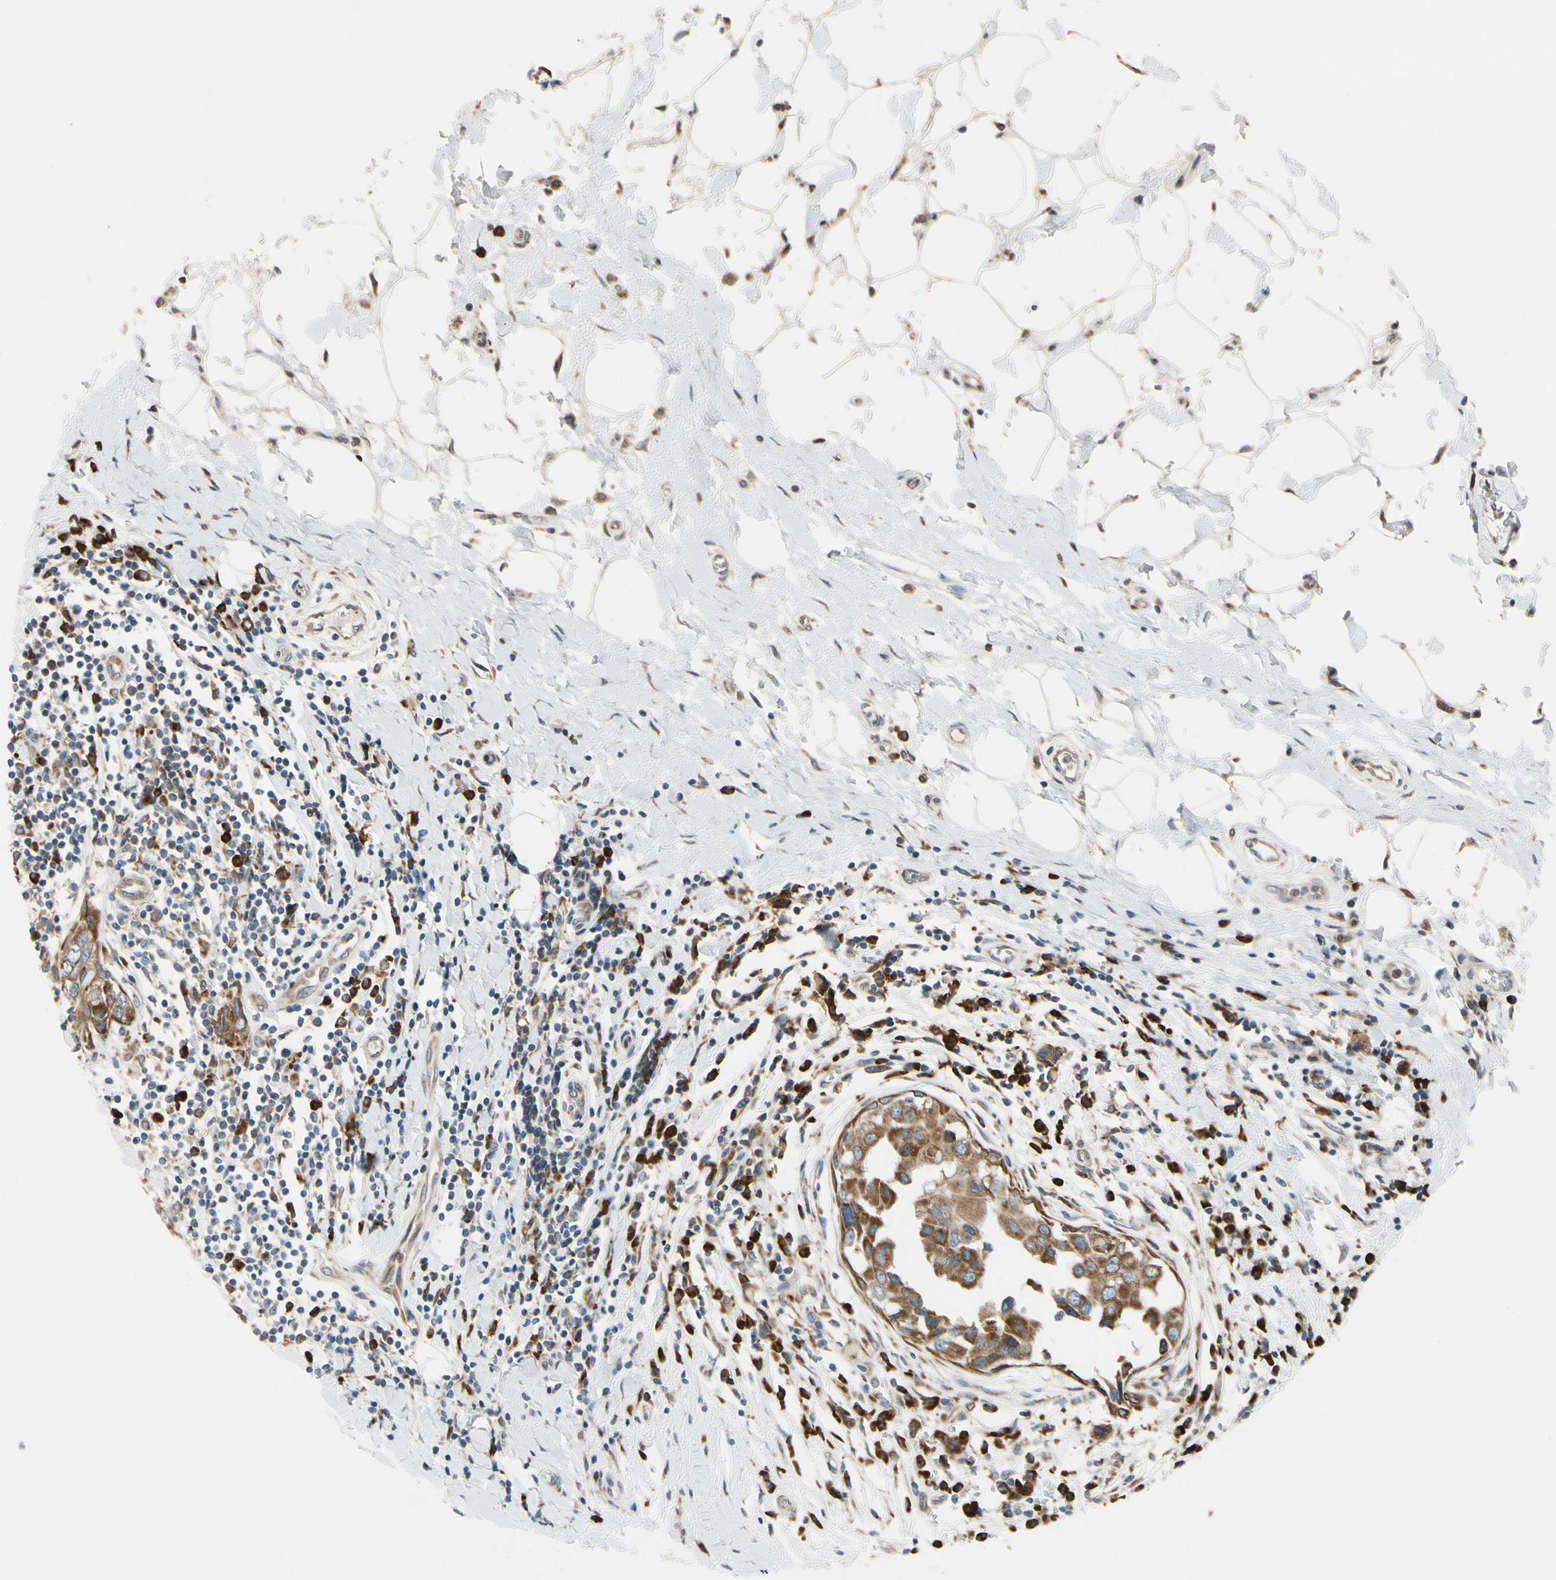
{"staining": {"intensity": "moderate", "quantity": ">75%", "location": "cytoplasmic/membranous"}, "tissue": "breast cancer", "cell_type": "Tumor cells", "image_type": "cancer", "snomed": [{"axis": "morphology", "description": "Duct carcinoma"}, {"axis": "topography", "description": "Breast"}], "caption": "Moderate cytoplasmic/membranous expression is present in about >75% of tumor cells in breast cancer.", "gene": "RPN2", "patient": {"sex": "female", "age": 27}}